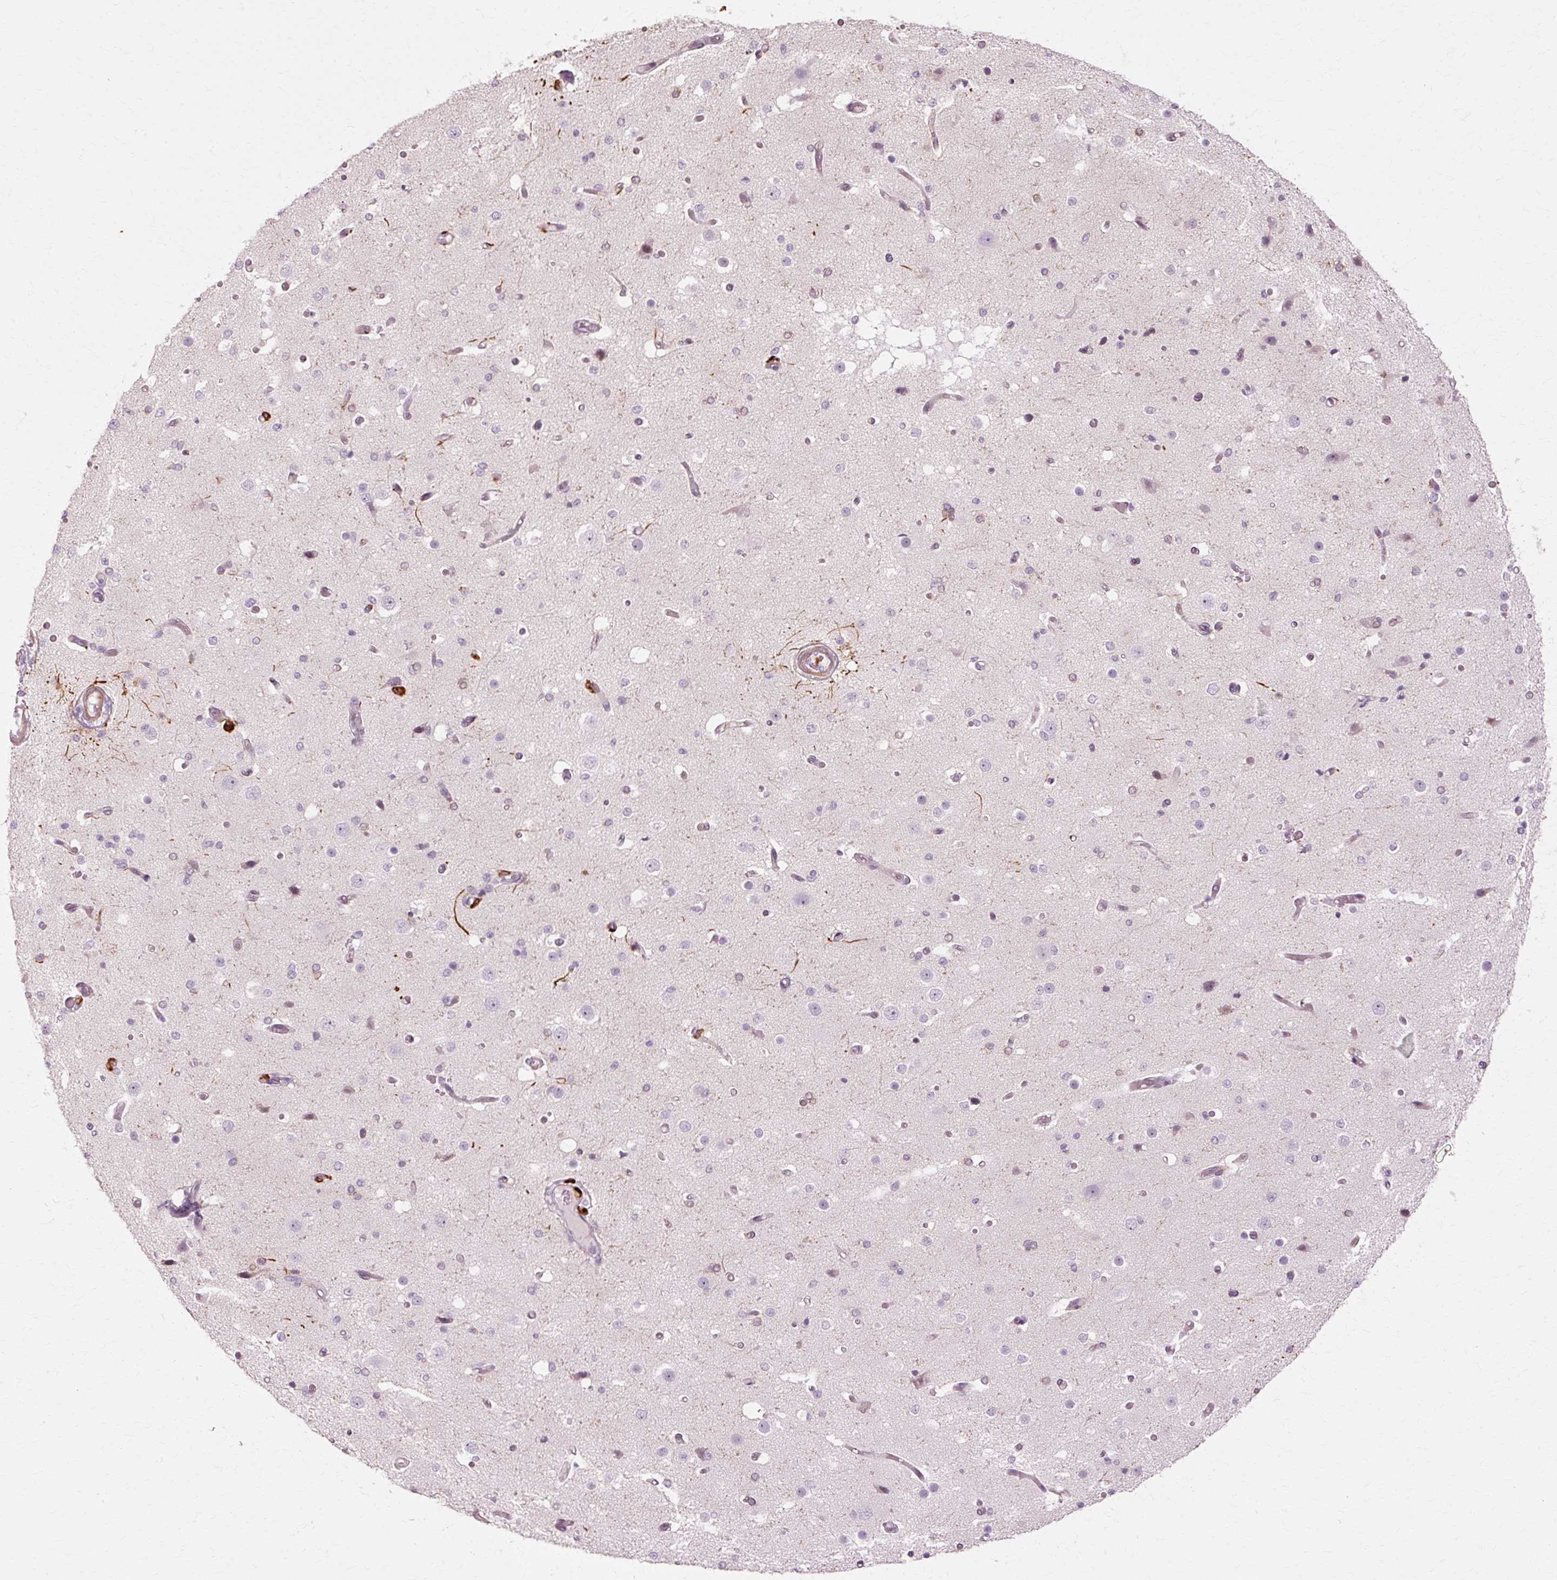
{"staining": {"intensity": "strong", "quantity": "<25%", "location": "cytoplasmic/membranous"}, "tissue": "cerebral cortex", "cell_type": "Endothelial cells", "image_type": "normal", "snomed": [{"axis": "morphology", "description": "Normal tissue, NOS"}, {"axis": "morphology", "description": "Inflammation, NOS"}, {"axis": "topography", "description": "Cerebral cortex"}], "caption": "A photomicrograph showing strong cytoplasmic/membranous expression in approximately <25% of endothelial cells in benign cerebral cortex, as visualized by brown immunohistochemical staining.", "gene": "RANBP2", "patient": {"sex": "male", "age": 6}}